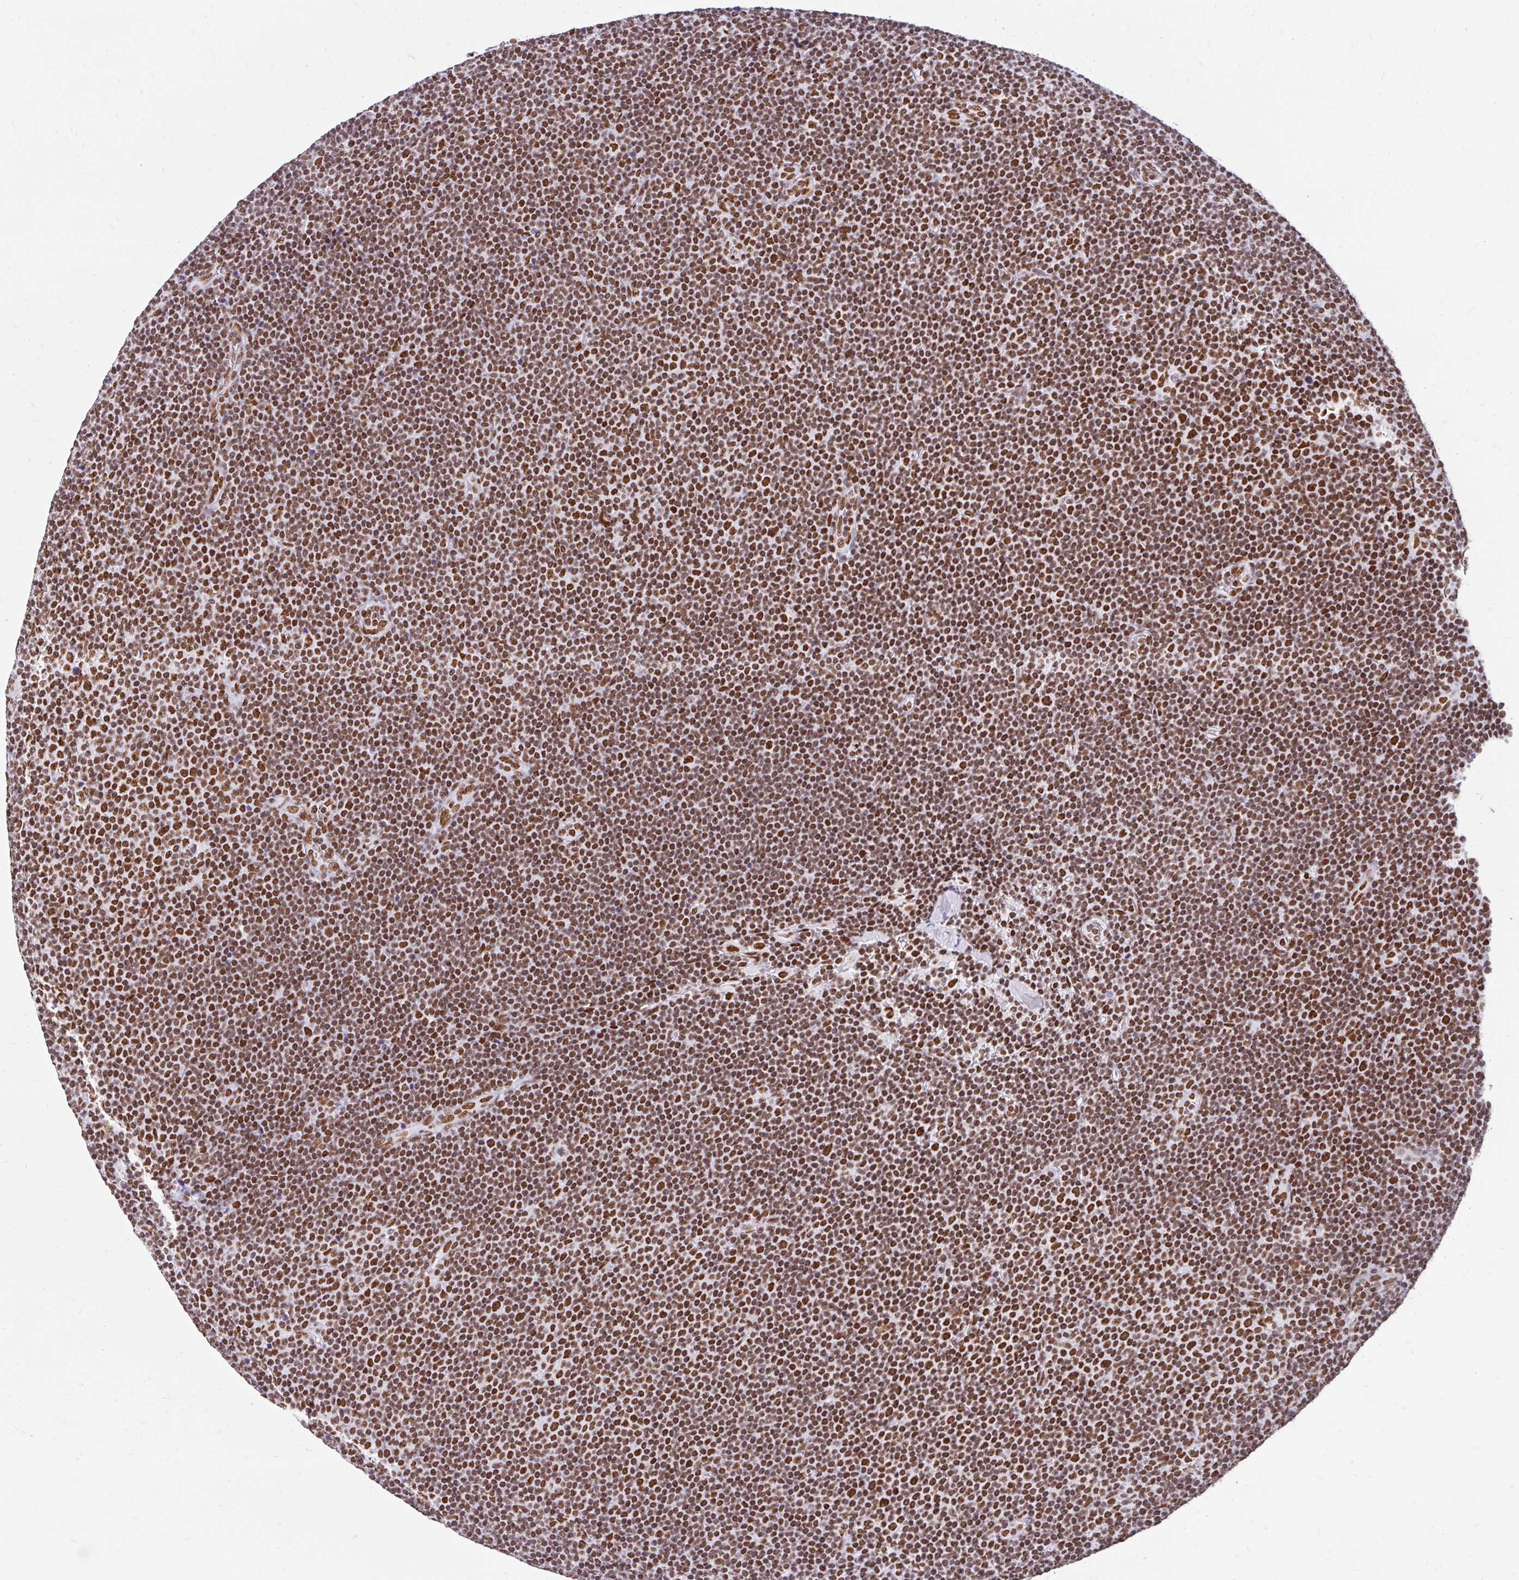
{"staining": {"intensity": "strong", "quantity": ">75%", "location": "nuclear"}, "tissue": "lymphoma", "cell_type": "Tumor cells", "image_type": "cancer", "snomed": [{"axis": "morphology", "description": "Malignant lymphoma, non-Hodgkin's type, Low grade"}, {"axis": "topography", "description": "Lymph node"}], "caption": "Brown immunohistochemical staining in human lymphoma shows strong nuclear expression in about >75% of tumor cells.", "gene": "KHDRBS1", "patient": {"sex": "male", "age": 48}}